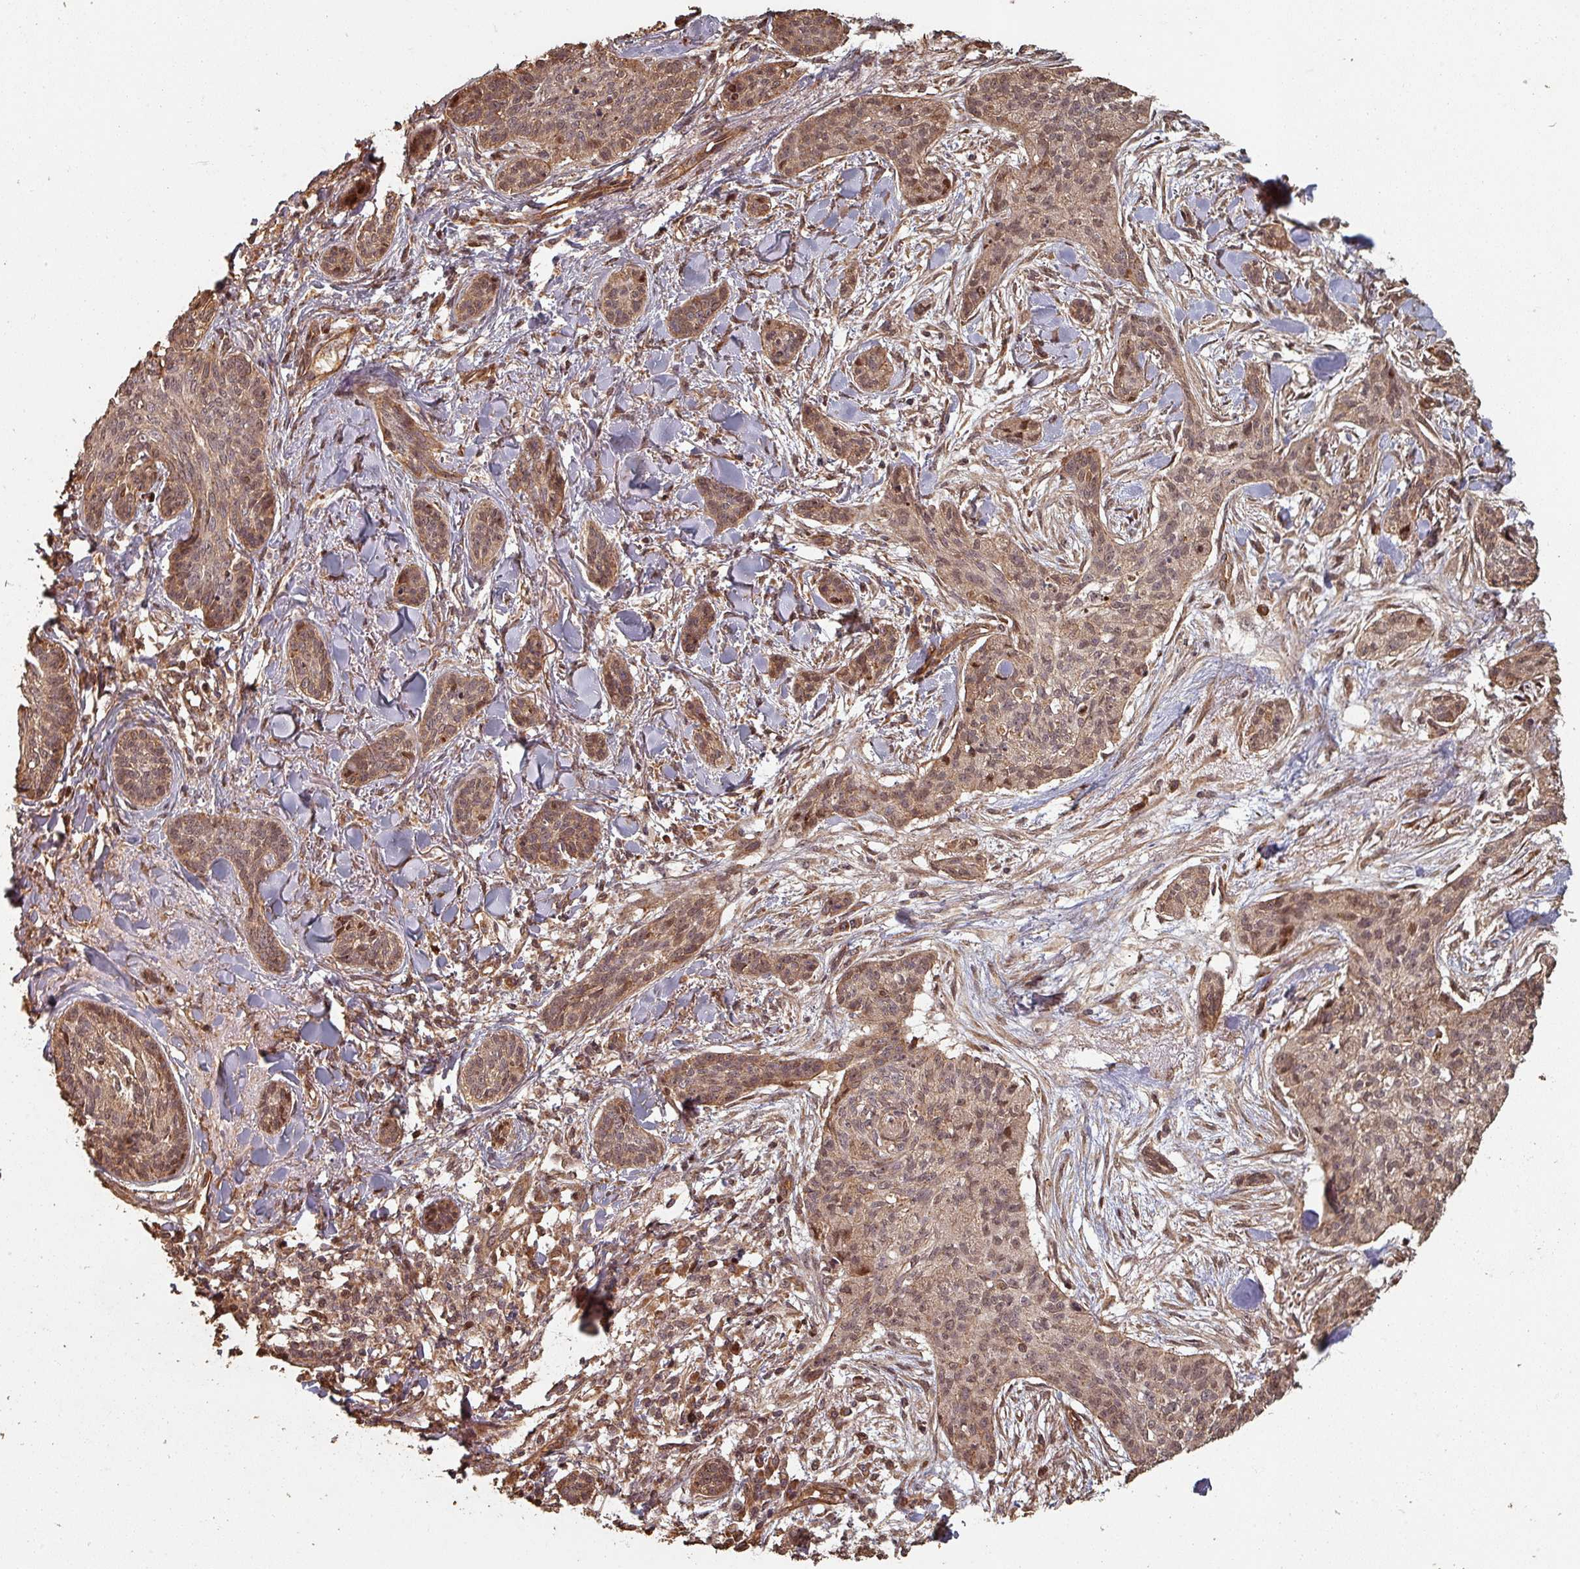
{"staining": {"intensity": "moderate", "quantity": ">75%", "location": "cytoplasmic/membranous,nuclear"}, "tissue": "skin cancer", "cell_type": "Tumor cells", "image_type": "cancer", "snomed": [{"axis": "morphology", "description": "Basal cell carcinoma"}, {"axis": "topography", "description": "Skin"}], "caption": "Immunohistochemical staining of human skin cancer (basal cell carcinoma) reveals medium levels of moderate cytoplasmic/membranous and nuclear staining in approximately >75% of tumor cells. Using DAB (brown) and hematoxylin (blue) stains, captured at high magnification using brightfield microscopy.", "gene": "EID1", "patient": {"sex": "male", "age": 52}}